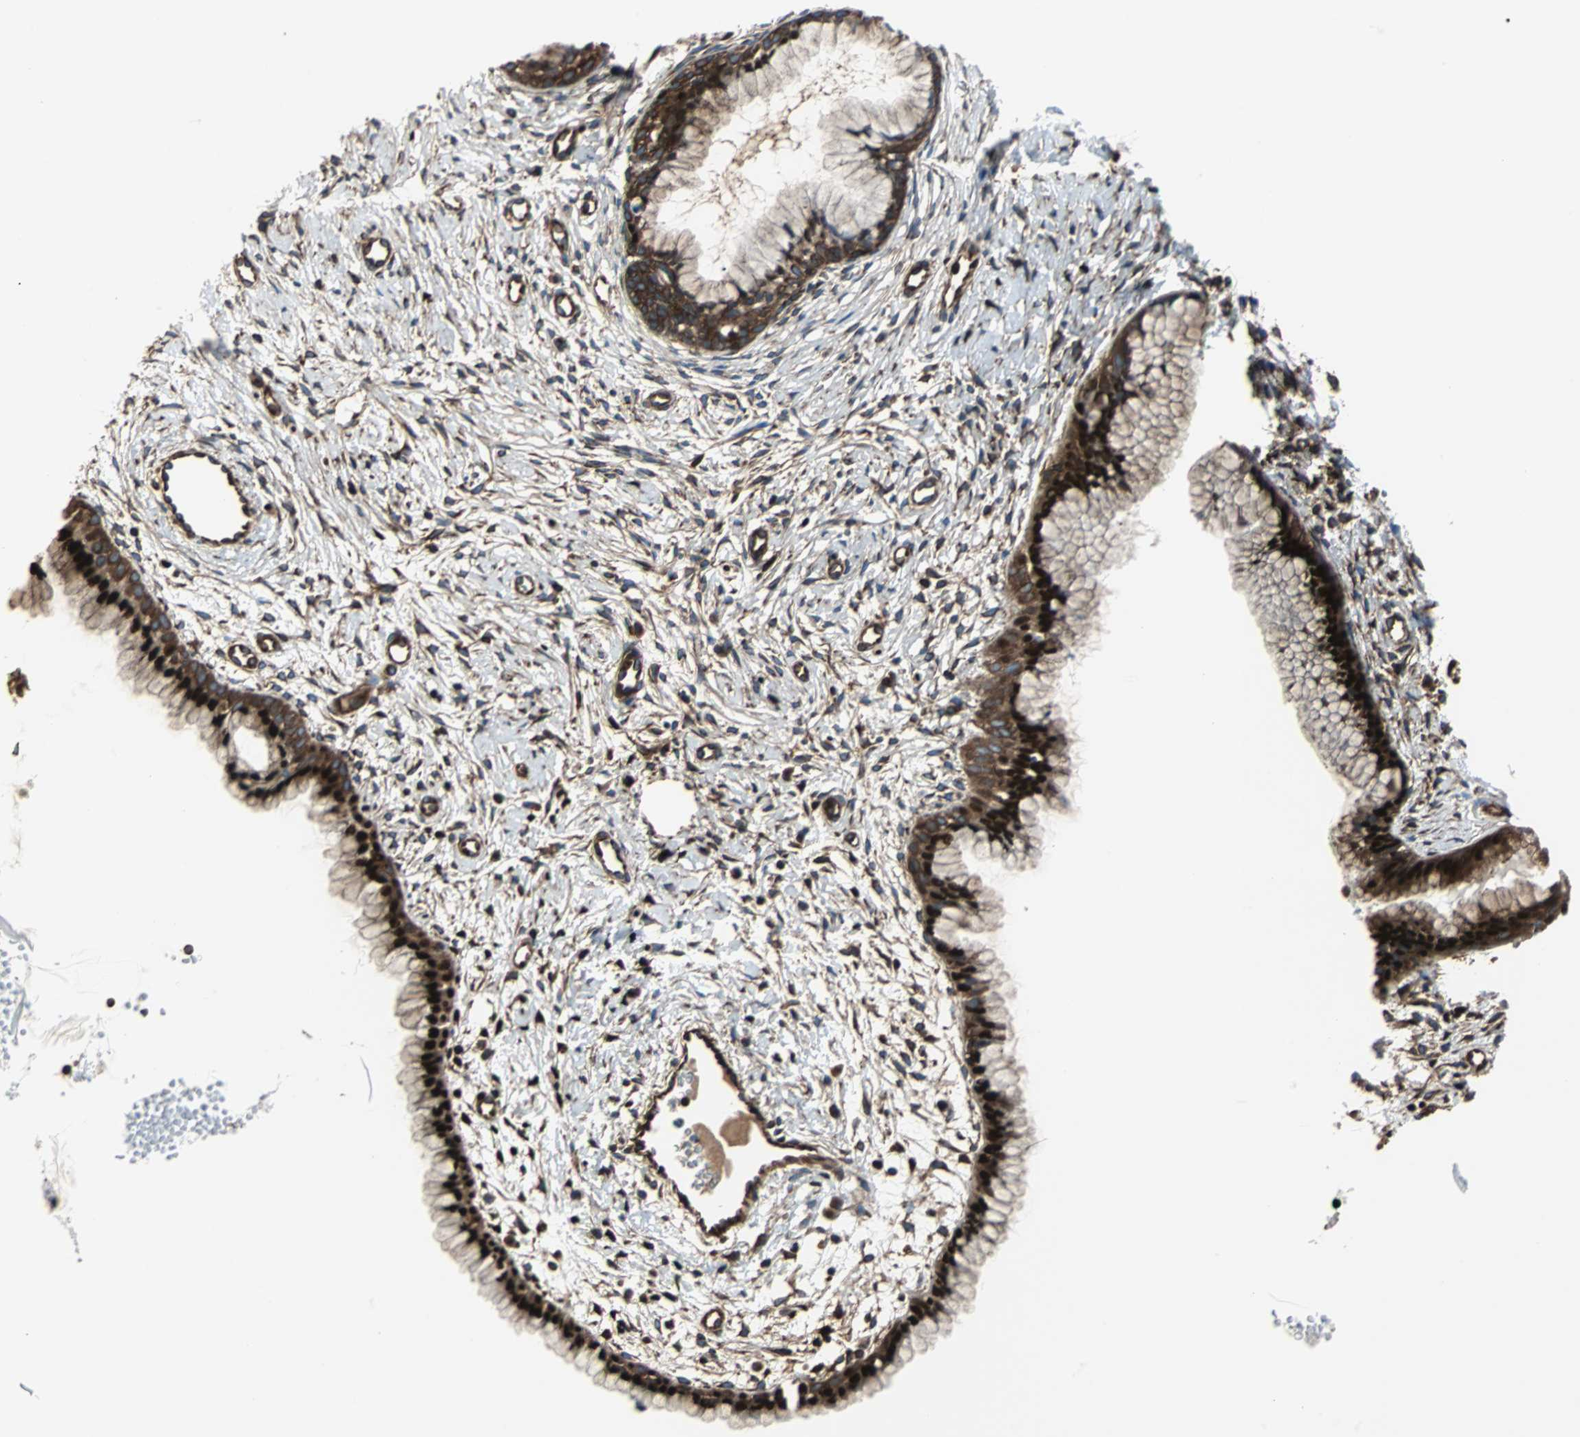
{"staining": {"intensity": "strong", "quantity": ">75%", "location": "cytoplasmic/membranous,nuclear"}, "tissue": "cervix", "cell_type": "Glandular cells", "image_type": "normal", "snomed": [{"axis": "morphology", "description": "Normal tissue, NOS"}, {"axis": "topography", "description": "Cervix"}], "caption": "A high-resolution micrograph shows IHC staining of unremarkable cervix, which displays strong cytoplasmic/membranous,nuclear expression in about >75% of glandular cells. Using DAB (brown) and hematoxylin (blue) stains, captured at high magnification using brightfield microscopy.", "gene": "RELA", "patient": {"sex": "female", "age": 39}}